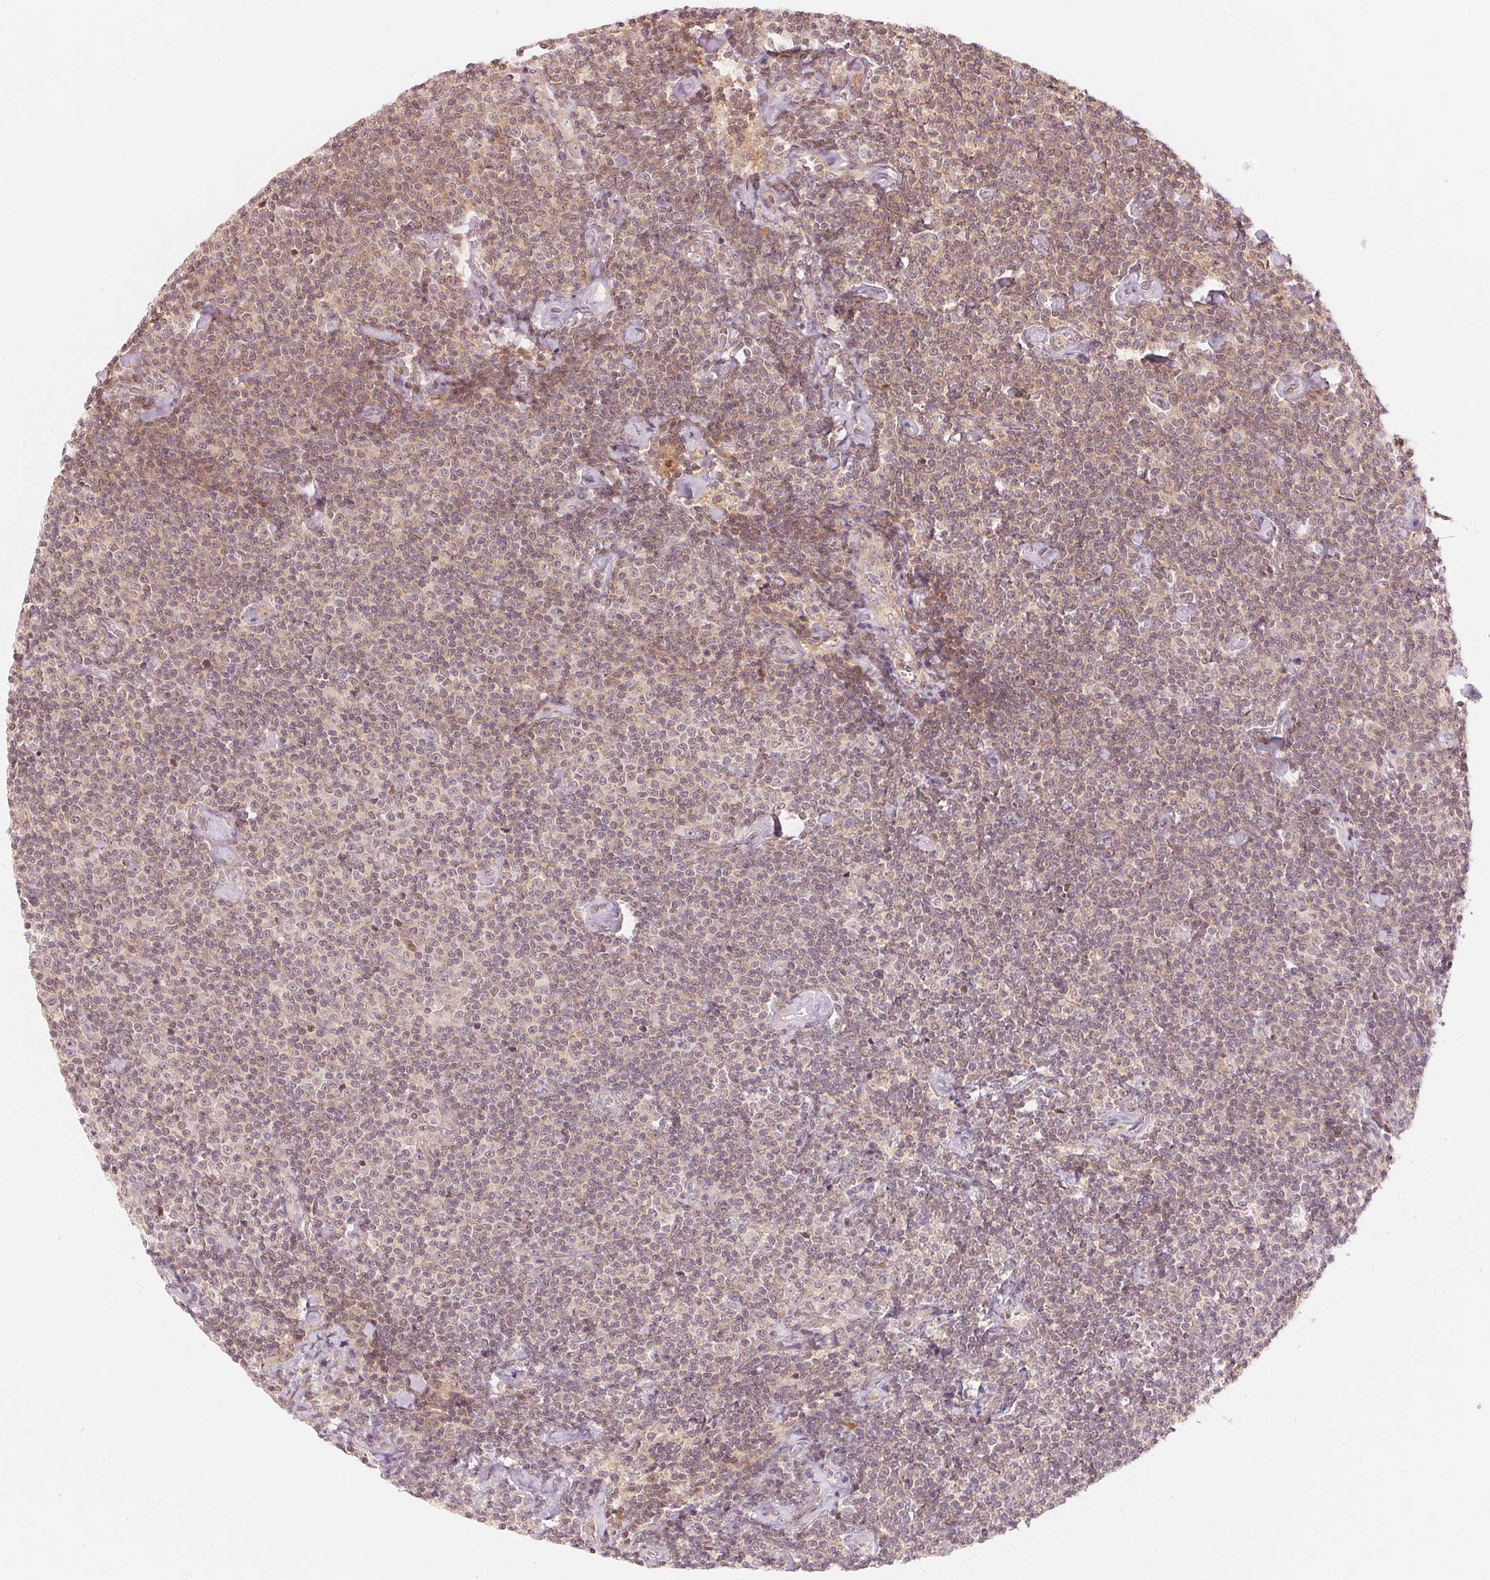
{"staining": {"intensity": "weak", "quantity": "<25%", "location": "cytoplasmic/membranous"}, "tissue": "lymphoma", "cell_type": "Tumor cells", "image_type": "cancer", "snomed": [{"axis": "morphology", "description": "Malignant lymphoma, non-Hodgkin's type, Low grade"}, {"axis": "topography", "description": "Lymph node"}], "caption": "This image is of malignant lymphoma, non-Hodgkin's type (low-grade) stained with immunohistochemistry (IHC) to label a protein in brown with the nuclei are counter-stained blue. There is no expression in tumor cells.", "gene": "PRKN", "patient": {"sex": "male", "age": 81}}